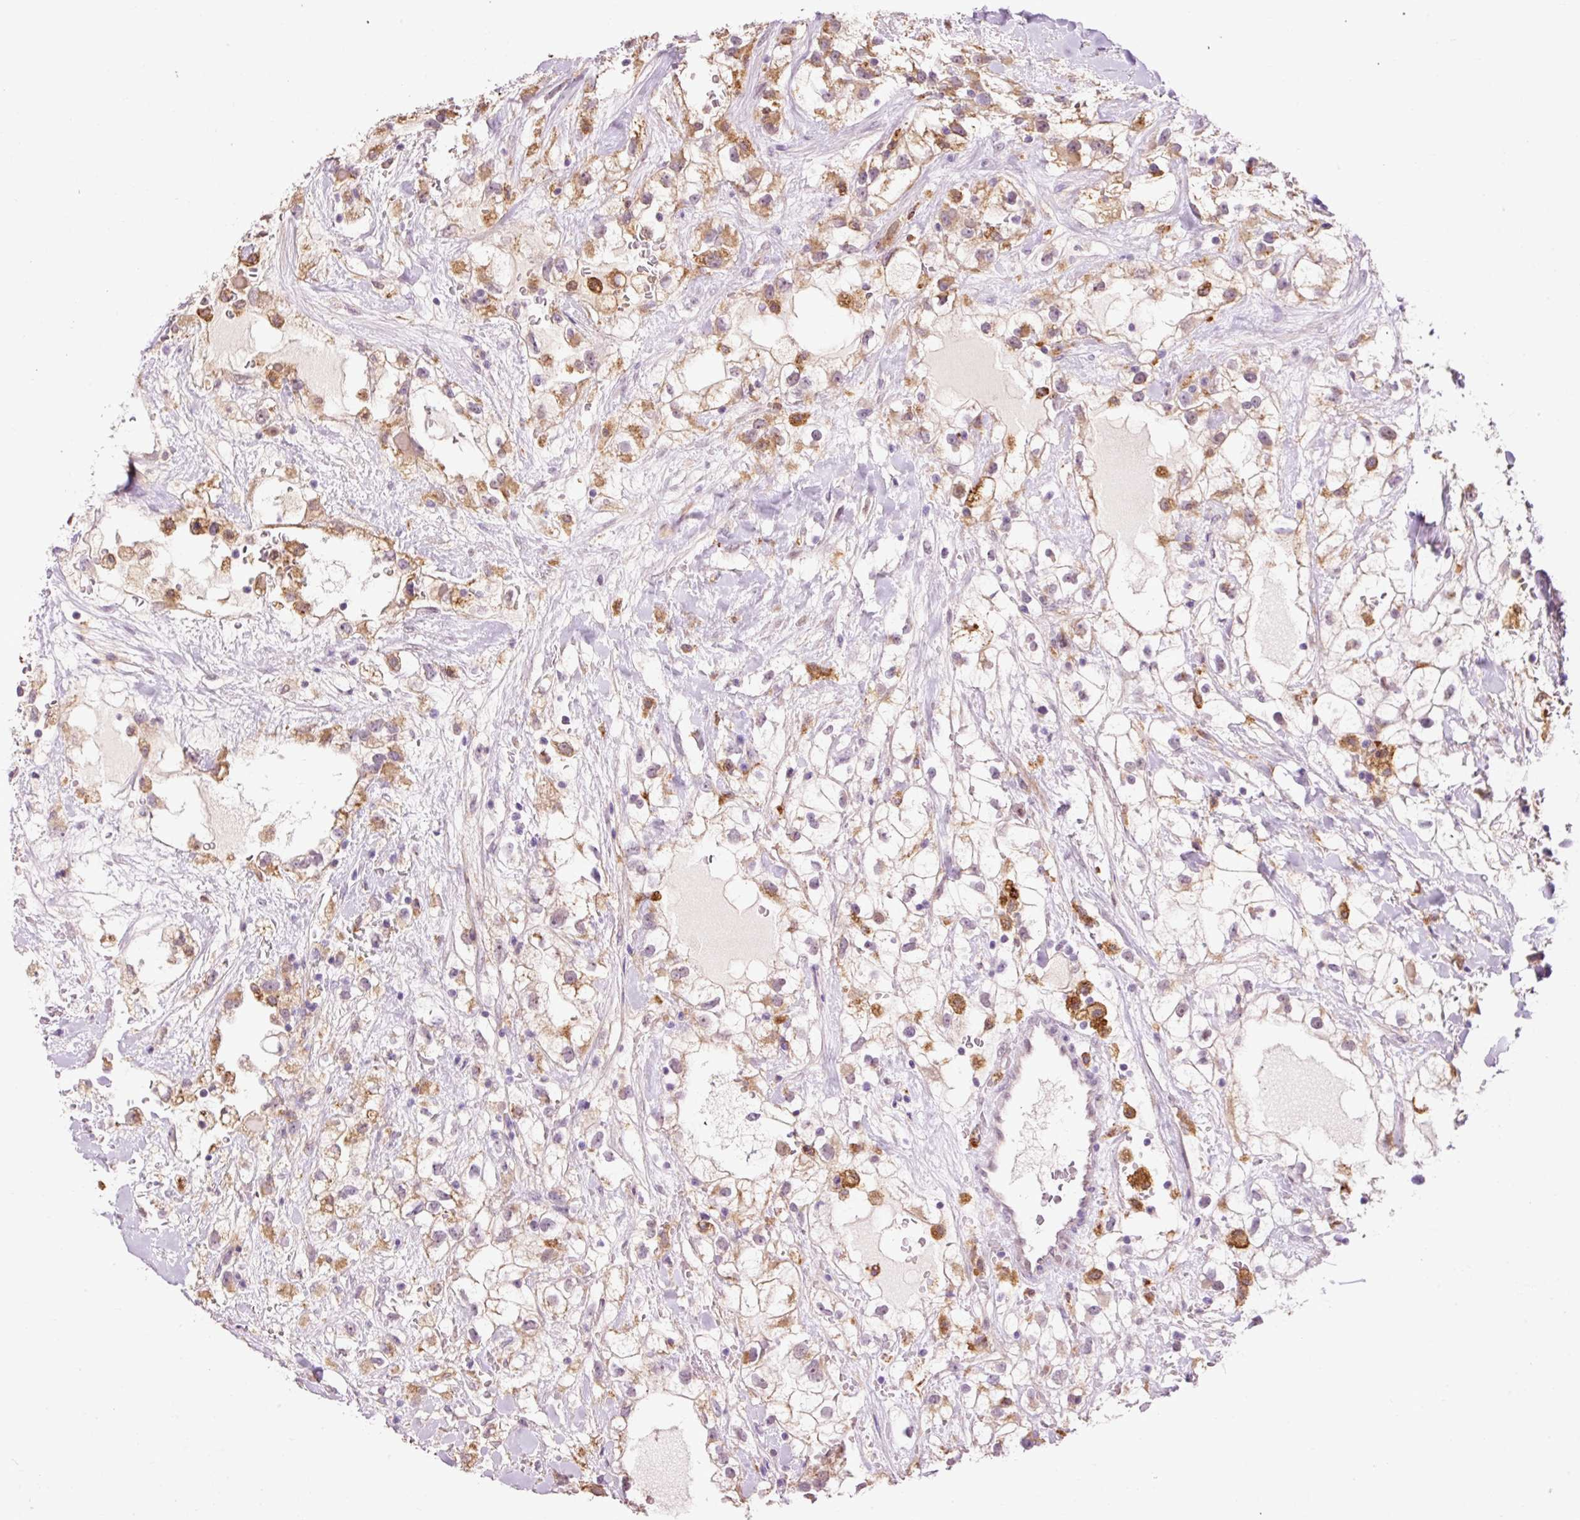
{"staining": {"intensity": "weak", "quantity": ">75%", "location": "cytoplasmic/membranous"}, "tissue": "renal cancer", "cell_type": "Tumor cells", "image_type": "cancer", "snomed": [{"axis": "morphology", "description": "Adenocarcinoma, NOS"}, {"axis": "topography", "description": "Kidney"}], "caption": "This is an image of immunohistochemistry (IHC) staining of renal adenocarcinoma, which shows weak expression in the cytoplasmic/membranous of tumor cells.", "gene": "LY86", "patient": {"sex": "male", "age": 59}}